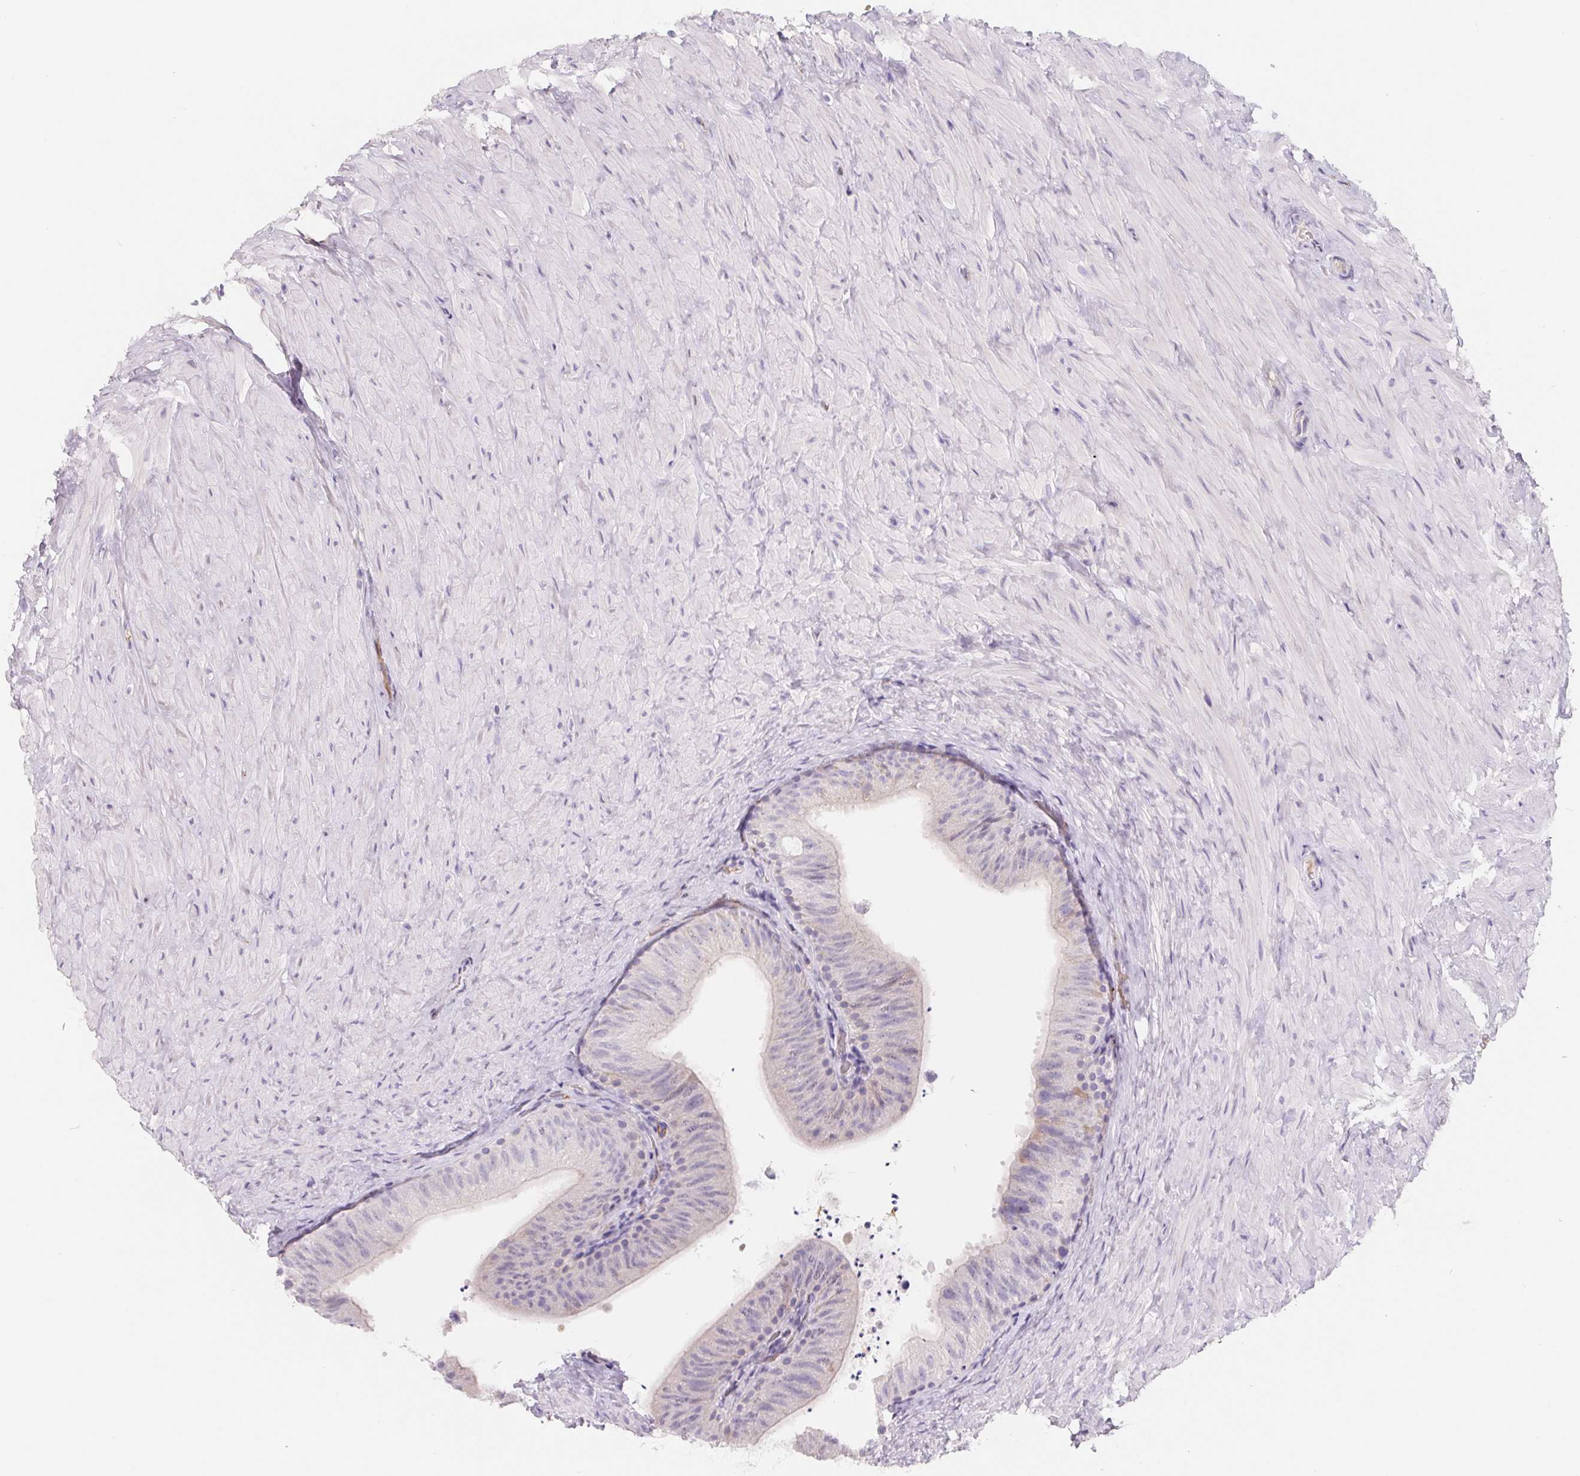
{"staining": {"intensity": "negative", "quantity": "none", "location": "none"}, "tissue": "epididymis", "cell_type": "Glandular cells", "image_type": "normal", "snomed": [{"axis": "morphology", "description": "Normal tissue, NOS"}, {"axis": "topography", "description": "Epididymis, spermatic cord, NOS"}, {"axis": "topography", "description": "Epididymis"}], "caption": "There is no significant expression in glandular cells of epididymis. (Brightfield microscopy of DAB (3,3'-diaminobenzidine) immunohistochemistry (IHC) at high magnification).", "gene": "LPA", "patient": {"sex": "male", "age": 31}}